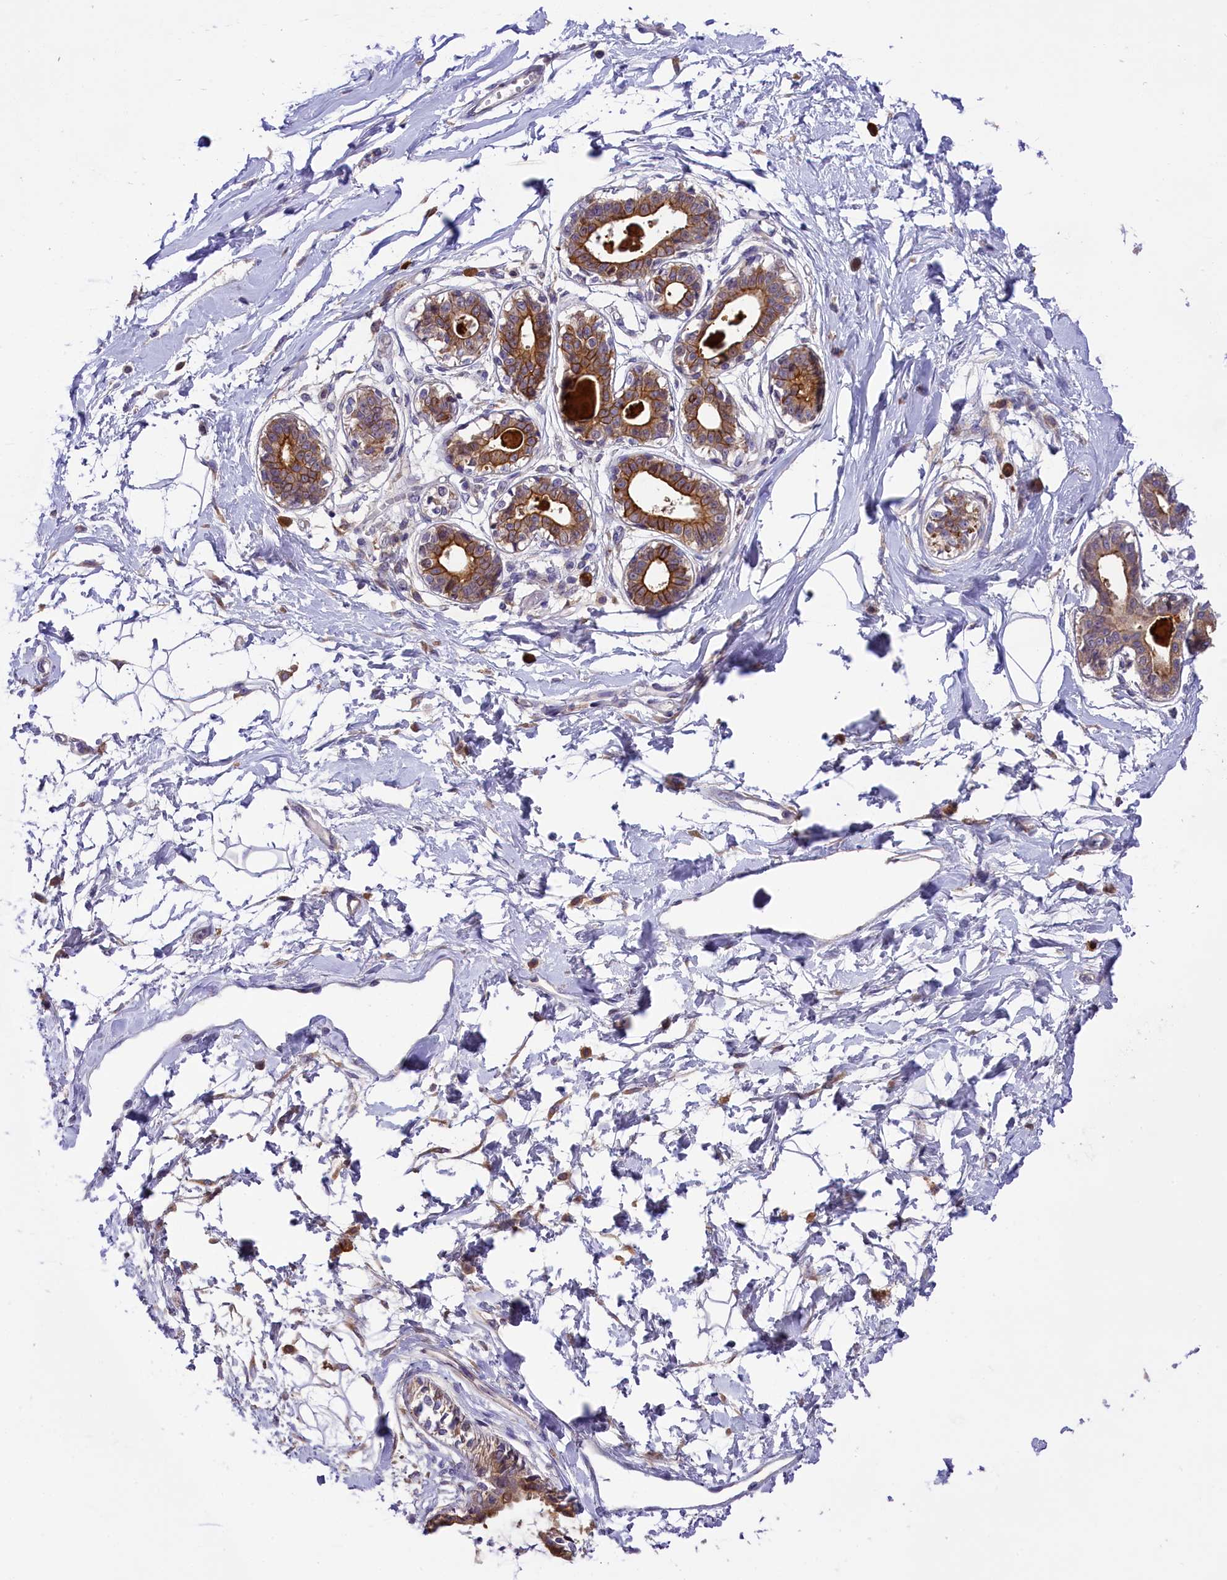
{"staining": {"intensity": "negative", "quantity": "none", "location": "none"}, "tissue": "breast", "cell_type": "Adipocytes", "image_type": "normal", "snomed": [{"axis": "morphology", "description": "Normal tissue, NOS"}, {"axis": "topography", "description": "Breast"}], "caption": "Normal breast was stained to show a protein in brown. There is no significant staining in adipocytes.", "gene": "ABCC10", "patient": {"sex": "female", "age": 45}}